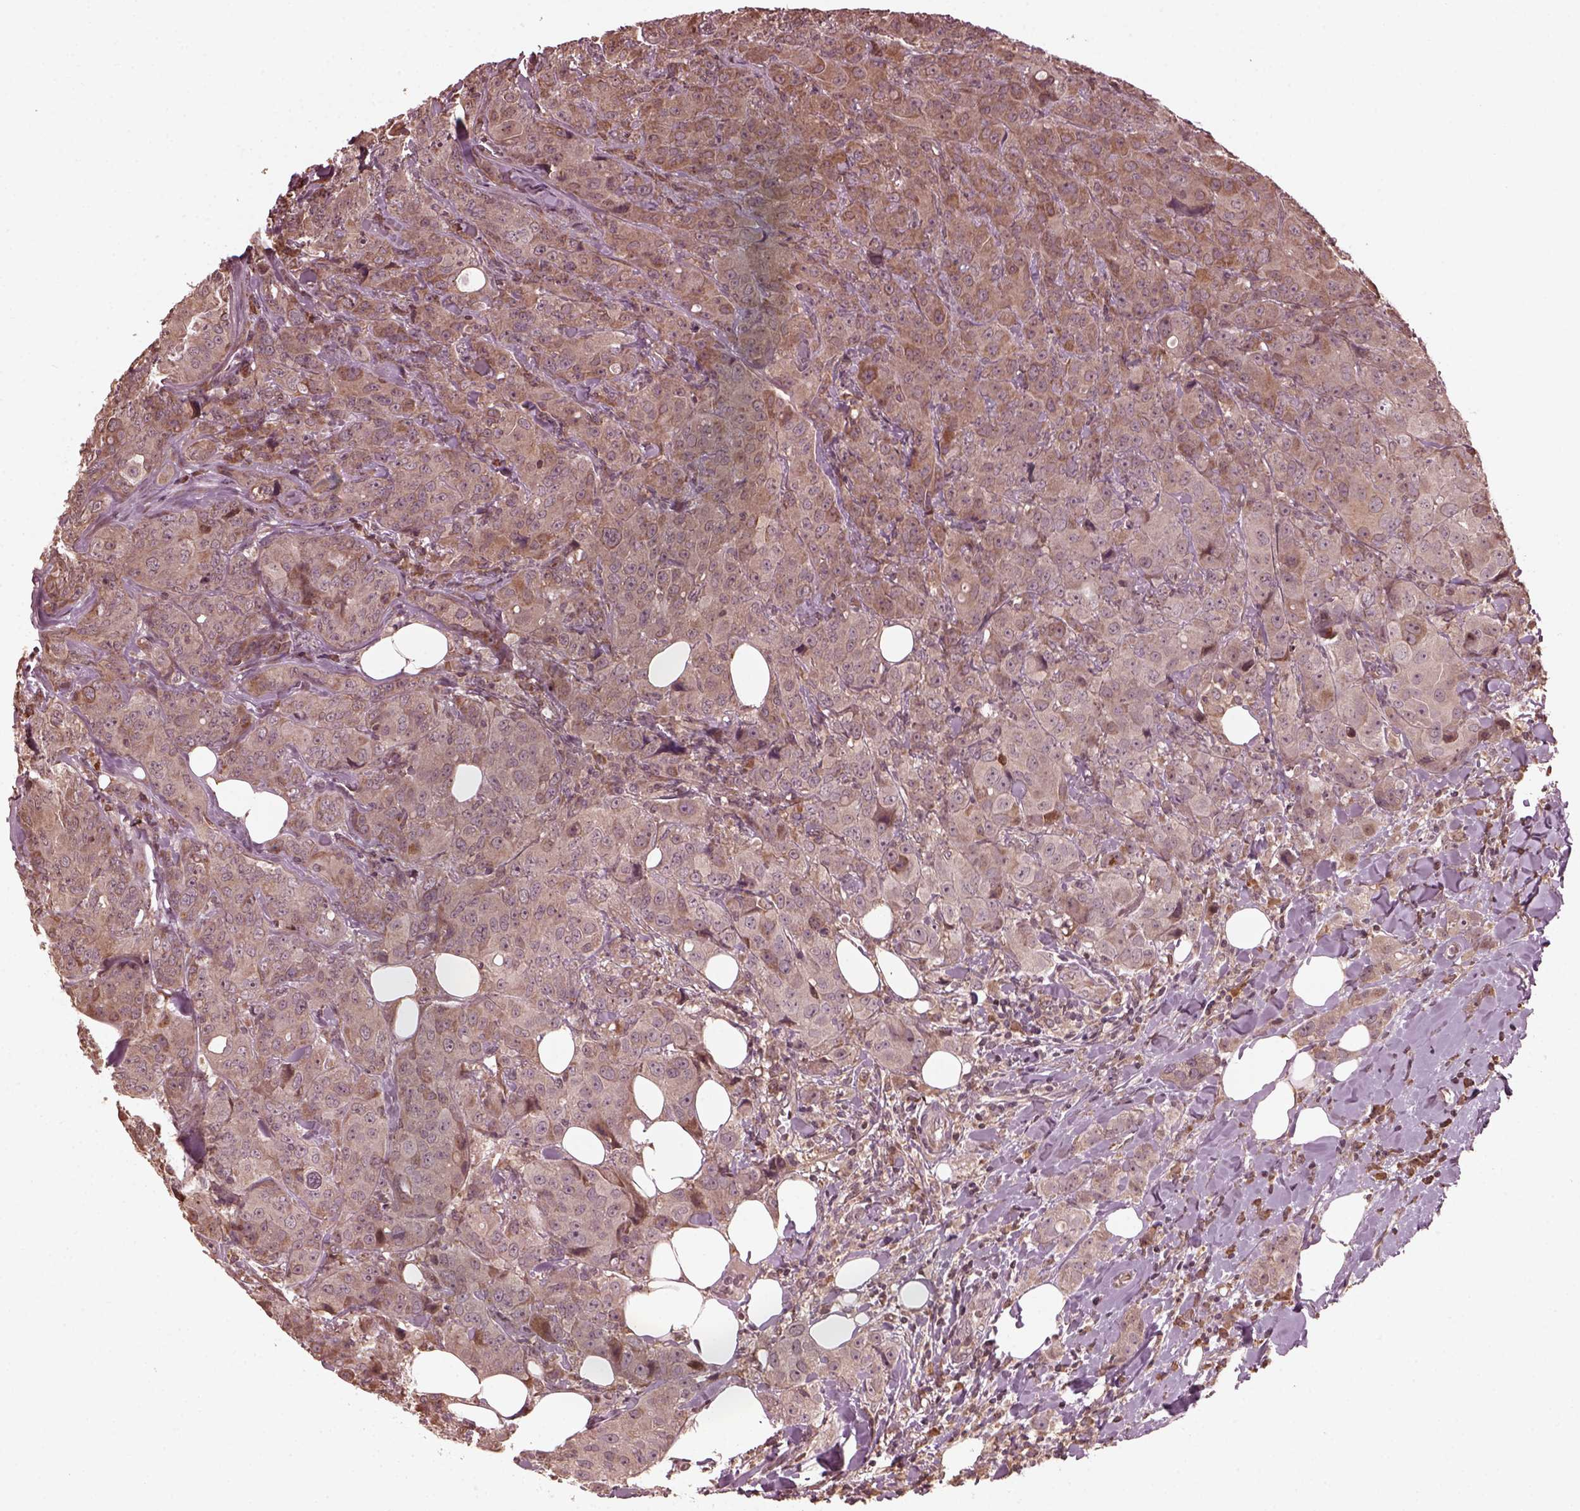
{"staining": {"intensity": "weak", "quantity": ">75%", "location": "cytoplasmic/membranous"}, "tissue": "breast cancer", "cell_type": "Tumor cells", "image_type": "cancer", "snomed": [{"axis": "morphology", "description": "Duct carcinoma"}, {"axis": "topography", "description": "Breast"}], "caption": "The immunohistochemical stain shows weak cytoplasmic/membranous expression in tumor cells of breast cancer (infiltrating ductal carcinoma) tissue.", "gene": "ZNF292", "patient": {"sex": "female", "age": 43}}